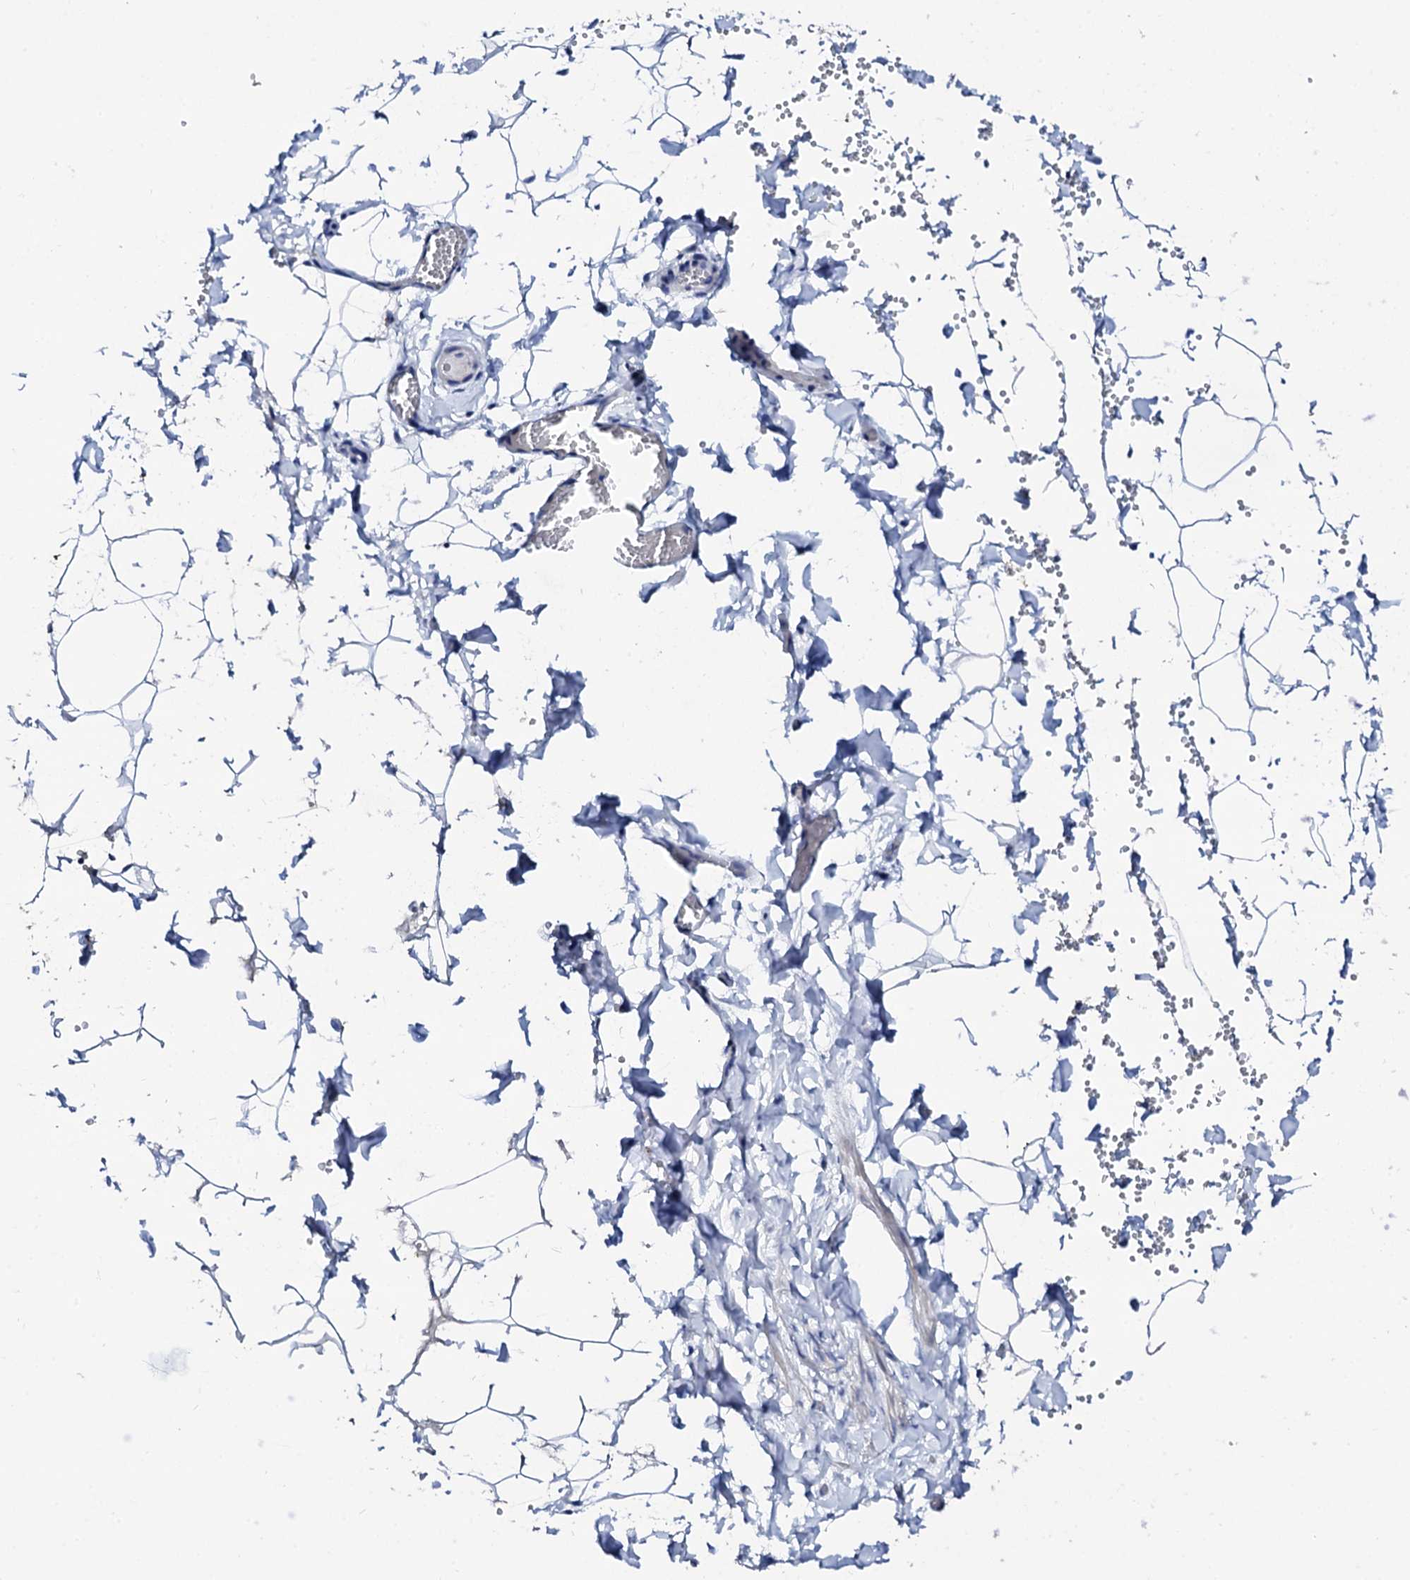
{"staining": {"intensity": "negative", "quantity": "none", "location": "none"}, "tissue": "adipose tissue", "cell_type": "Adipocytes", "image_type": "normal", "snomed": [{"axis": "morphology", "description": "Normal tissue, NOS"}, {"axis": "topography", "description": "Gallbladder"}, {"axis": "topography", "description": "Peripheral nerve tissue"}], "caption": "Immunohistochemistry micrograph of normal adipose tissue: human adipose tissue stained with DAB (3,3'-diaminobenzidine) displays no significant protein positivity in adipocytes.", "gene": "GLB1L3", "patient": {"sex": "male", "age": 38}}